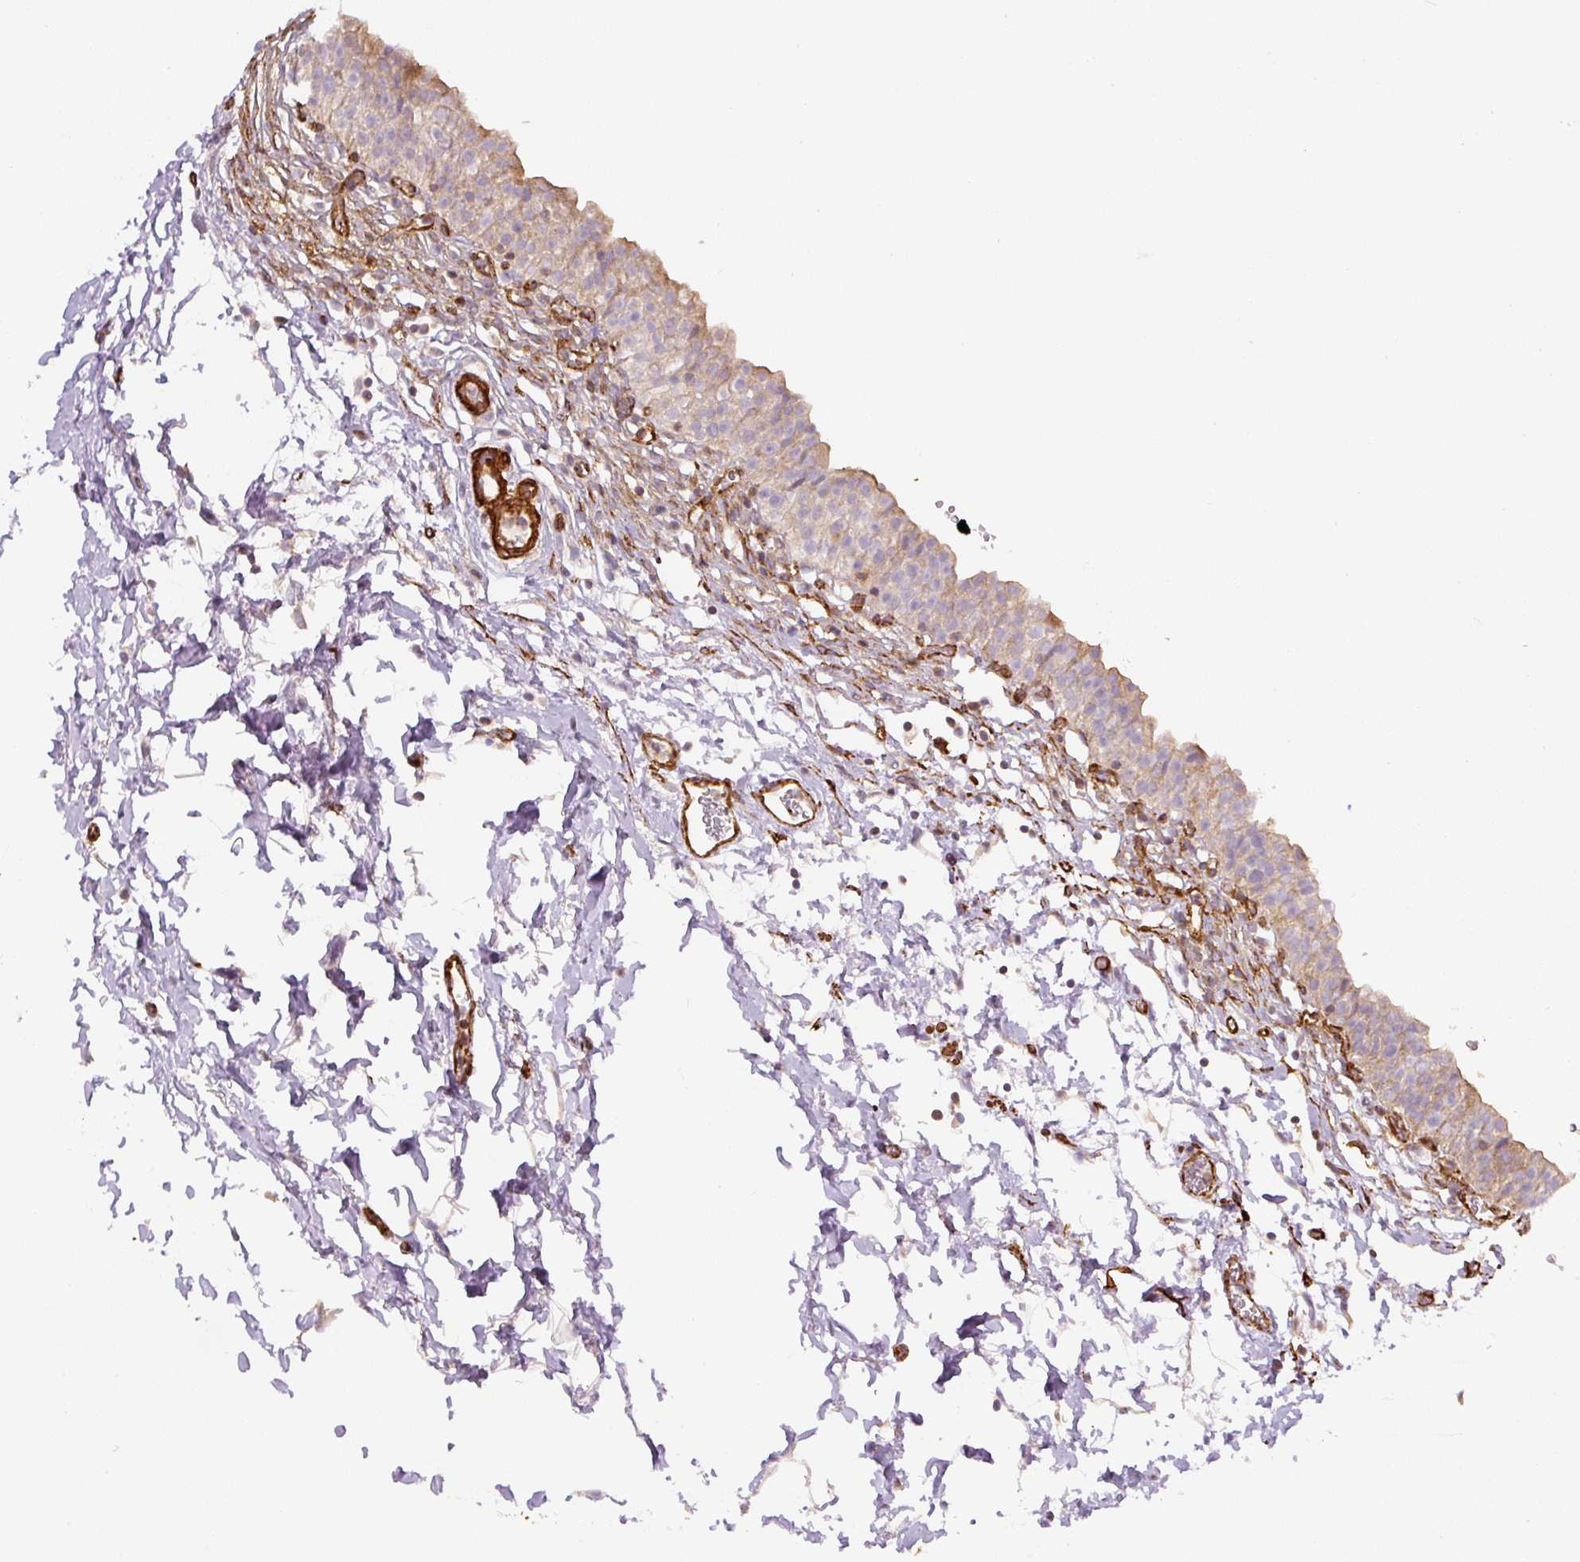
{"staining": {"intensity": "moderate", "quantity": "25%-75%", "location": "cytoplasmic/membranous"}, "tissue": "urinary bladder", "cell_type": "Urothelial cells", "image_type": "normal", "snomed": [{"axis": "morphology", "description": "Normal tissue, NOS"}, {"axis": "topography", "description": "Urinary bladder"}, {"axis": "topography", "description": "Peripheral nerve tissue"}], "caption": "High-magnification brightfield microscopy of unremarkable urinary bladder stained with DAB (3,3'-diaminobenzidine) (brown) and counterstained with hematoxylin (blue). urothelial cells exhibit moderate cytoplasmic/membranous expression is identified in about25%-75% of cells.", "gene": "MYL12A", "patient": {"sex": "male", "age": 55}}